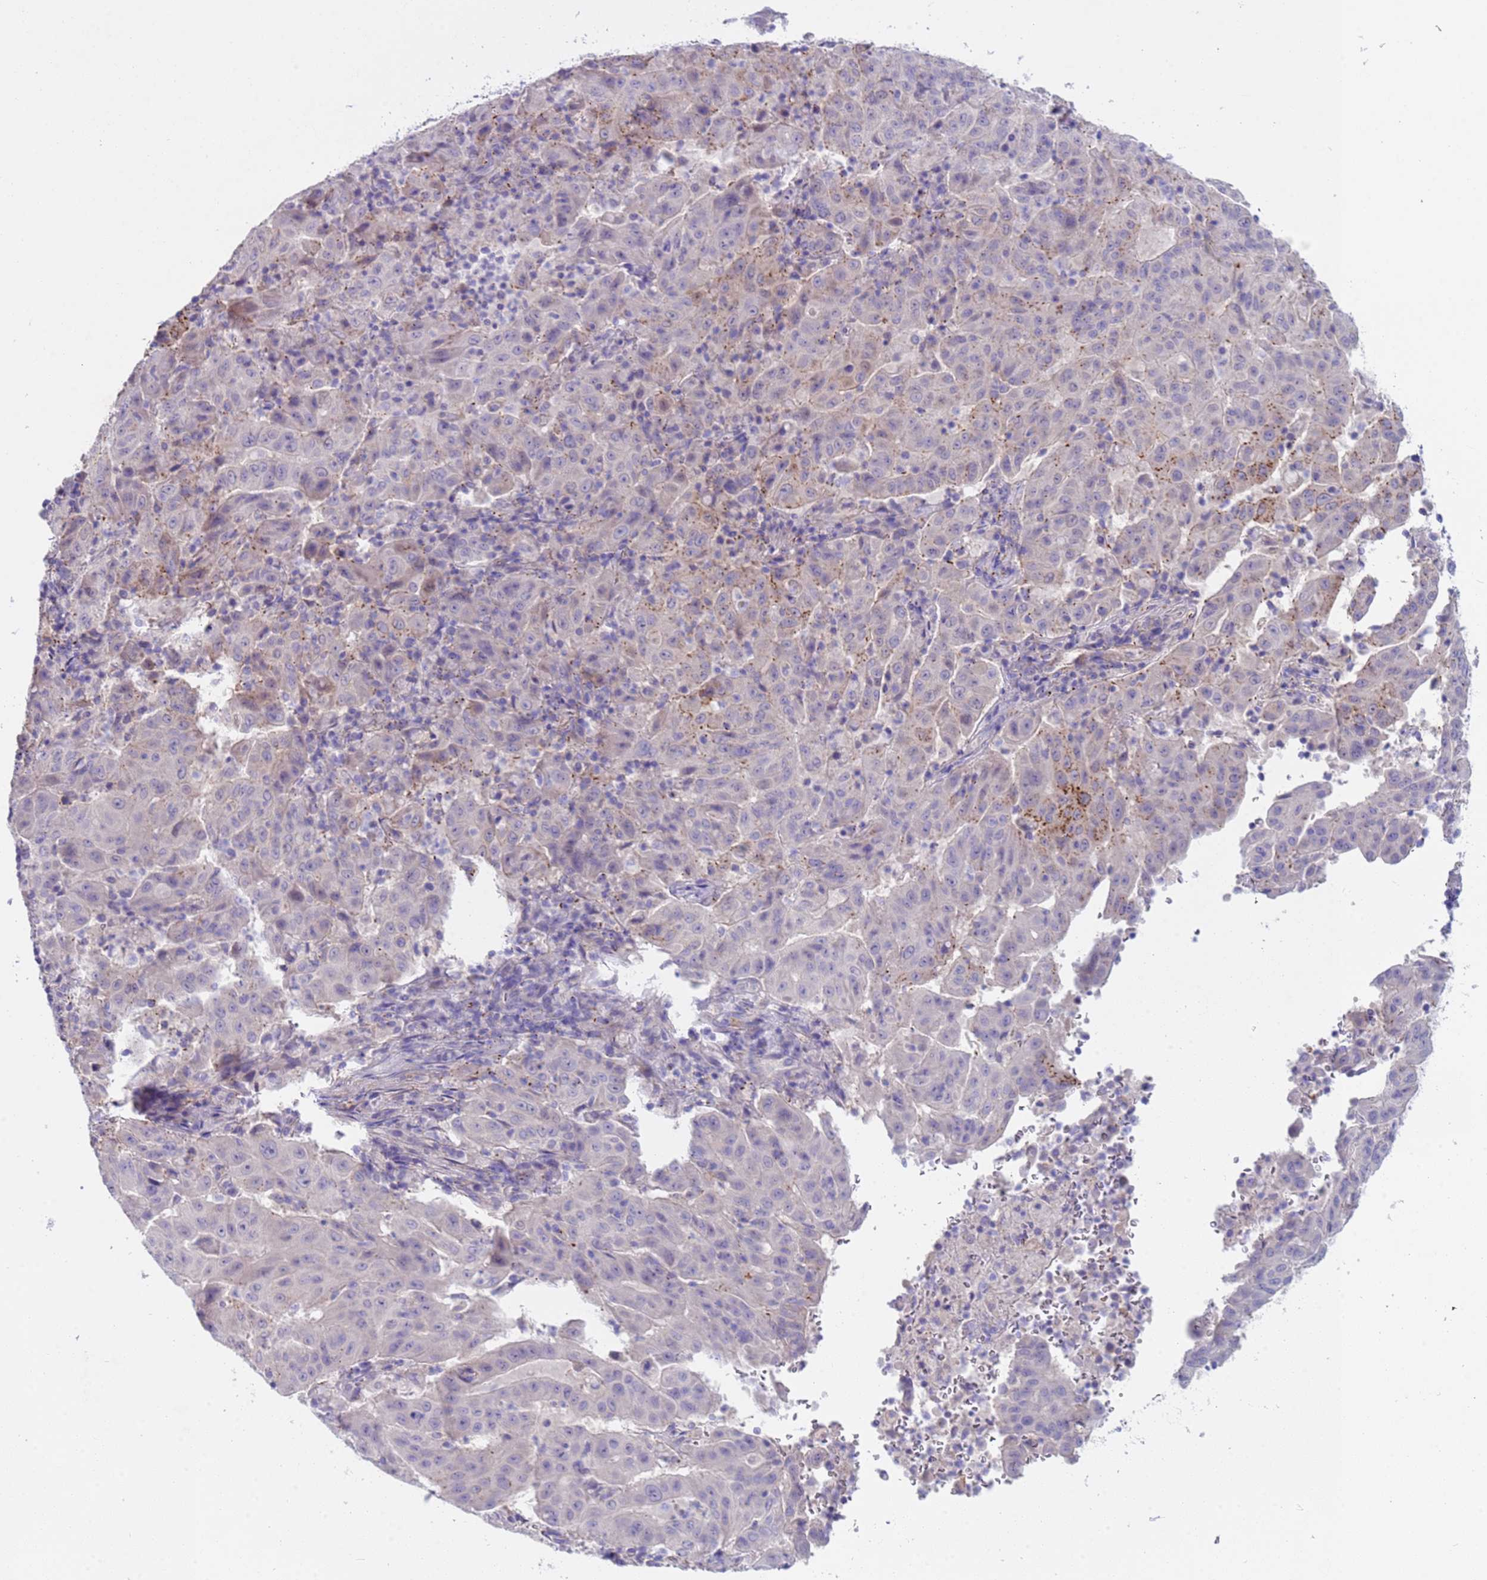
{"staining": {"intensity": "moderate", "quantity": "<25%", "location": "cytoplasmic/membranous"}, "tissue": "pancreatic cancer", "cell_type": "Tumor cells", "image_type": "cancer", "snomed": [{"axis": "morphology", "description": "Adenocarcinoma, NOS"}, {"axis": "topography", "description": "Pancreas"}], "caption": "A brown stain labels moderate cytoplasmic/membranous expression of a protein in pancreatic cancer tumor cells.", "gene": "KBTBD3", "patient": {"sex": "male", "age": 63}}